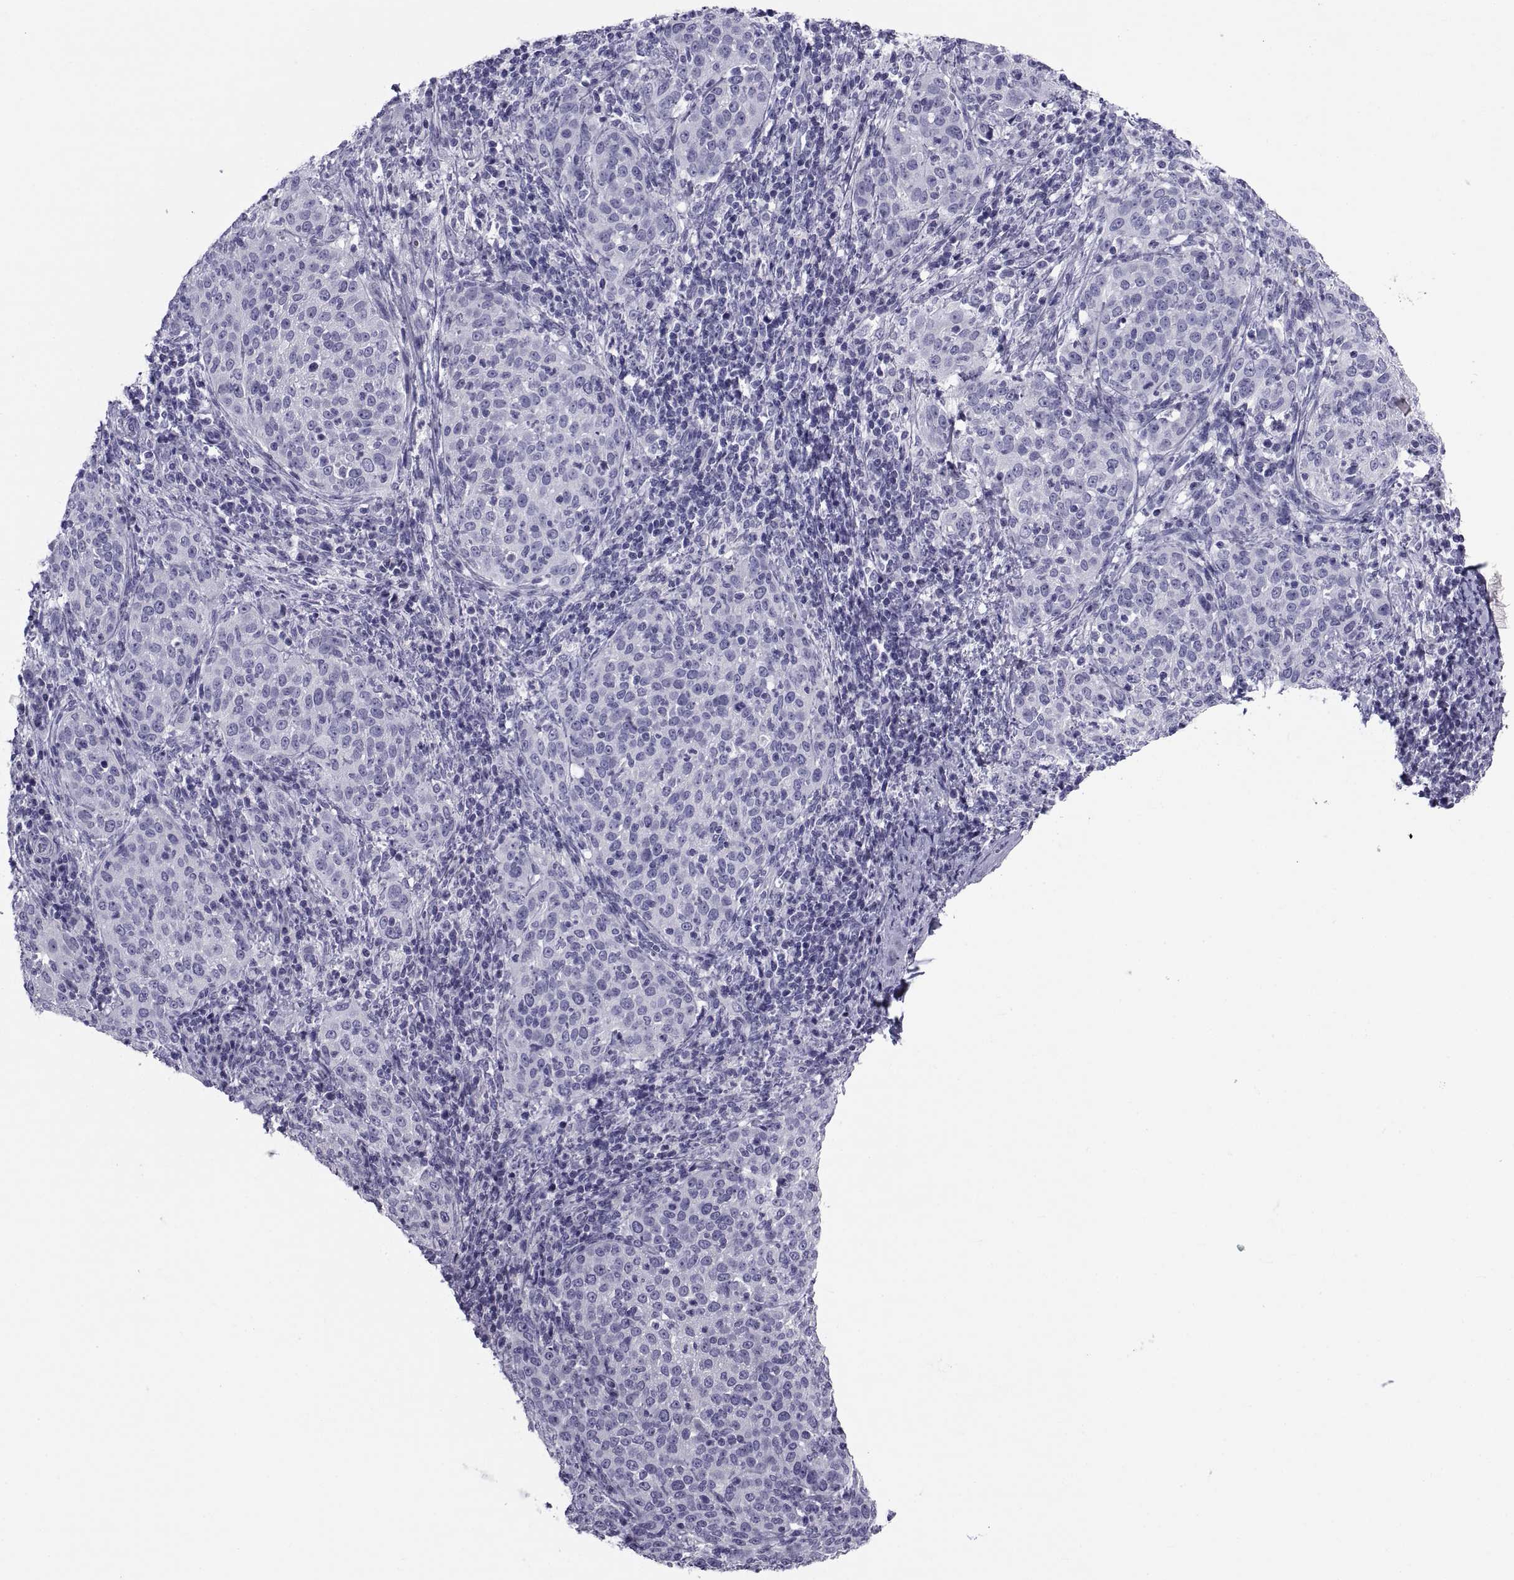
{"staining": {"intensity": "negative", "quantity": "none", "location": "none"}, "tissue": "cervical cancer", "cell_type": "Tumor cells", "image_type": "cancer", "snomed": [{"axis": "morphology", "description": "Squamous cell carcinoma, NOS"}, {"axis": "topography", "description": "Cervix"}], "caption": "Tumor cells are negative for protein expression in human cervical squamous cell carcinoma.", "gene": "NPTX2", "patient": {"sex": "female", "age": 51}}